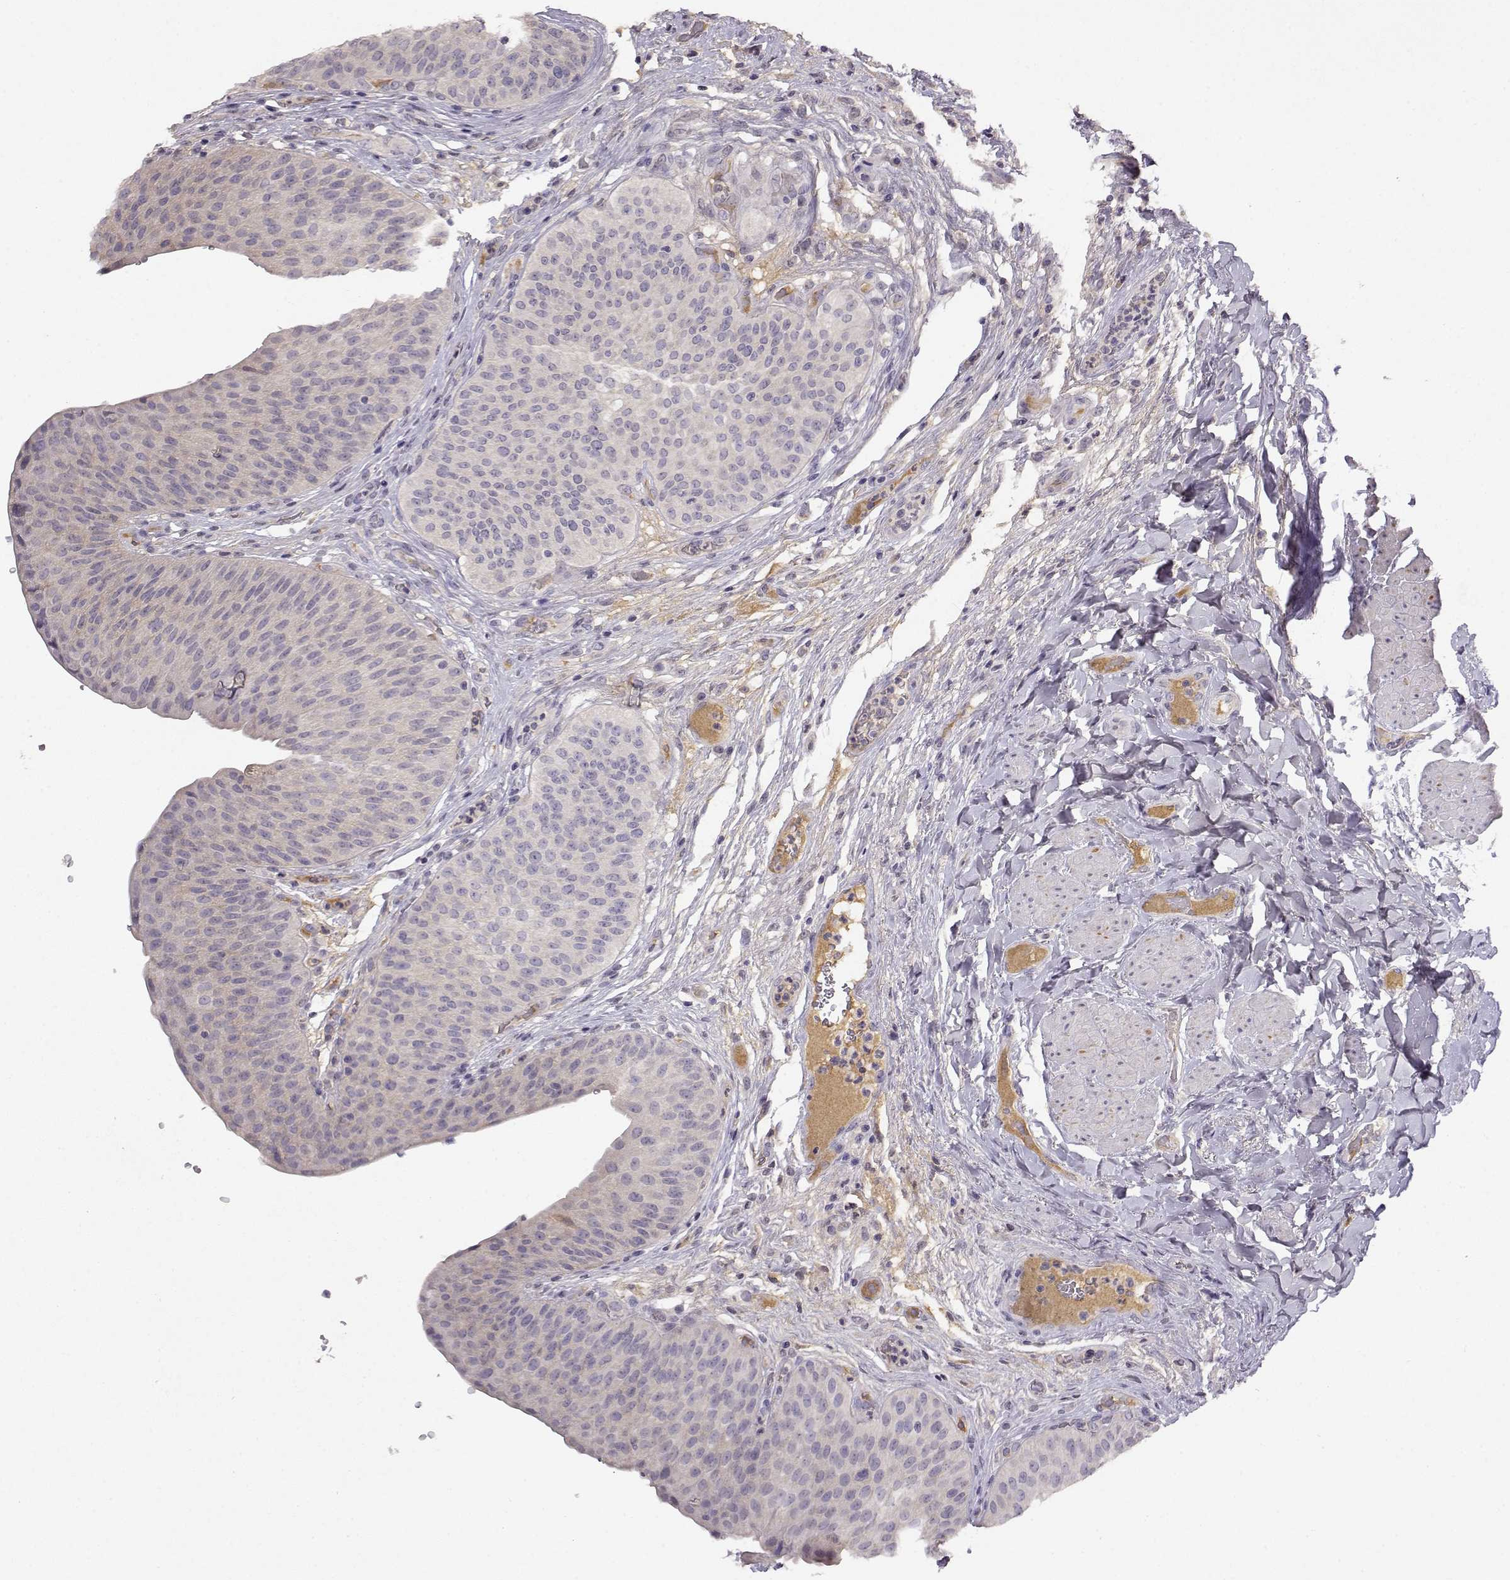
{"staining": {"intensity": "negative", "quantity": "none", "location": "none"}, "tissue": "urinary bladder", "cell_type": "Urothelial cells", "image_type": "normal", "snomed": [{"axis": "morphology", "description": "Normal tissue, NOS"}, {"axis": "topography", "description": "Urinary bladder"}], "caption": "A photomicrograph of urinary bladder stained for a protein shows no brown staining in urothelial cells. Nuclei are stained in blue.", "gene": "TACR1", "patient": {"sex": "male", "age": 66}}